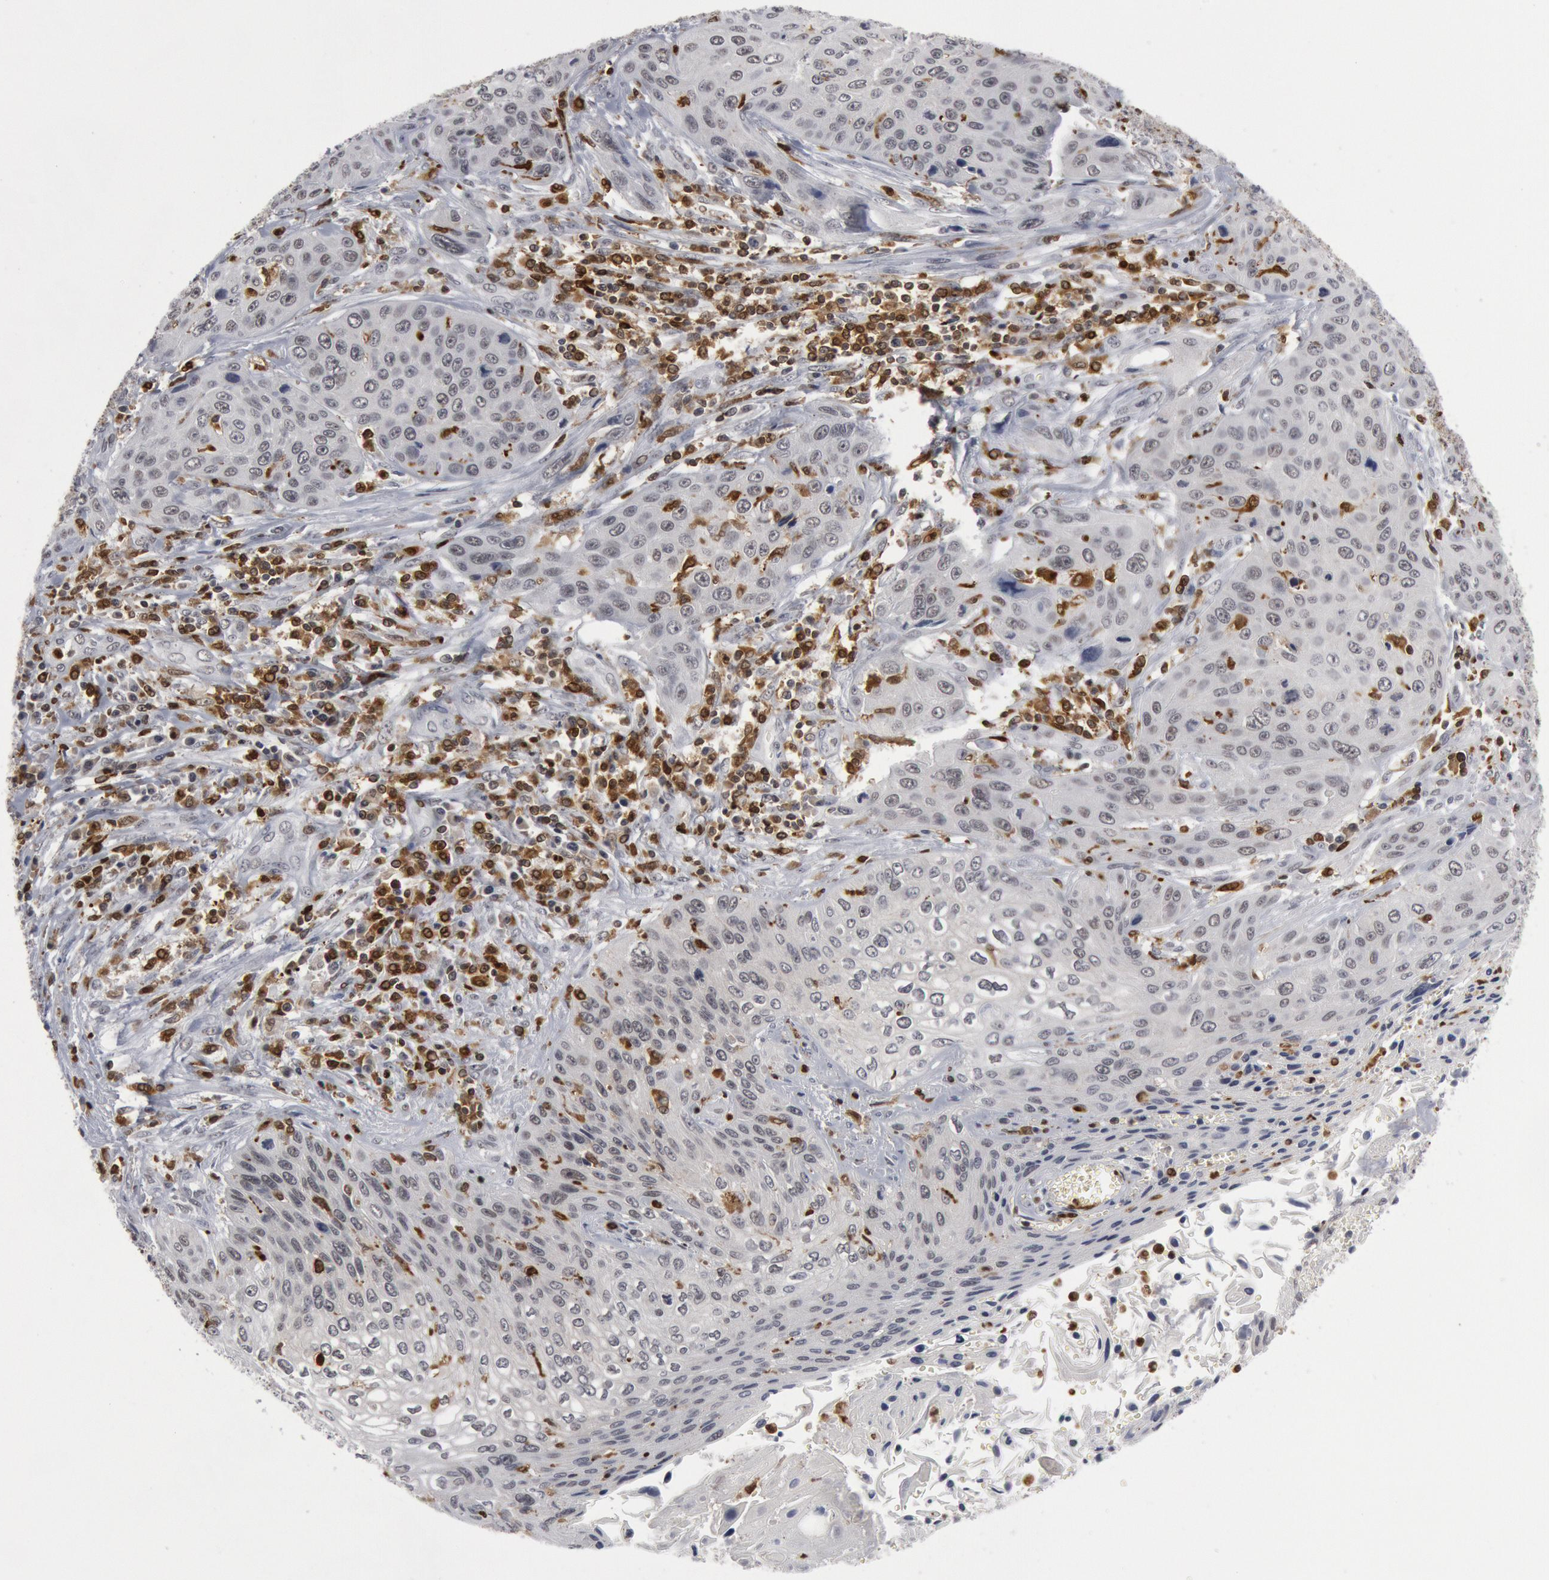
{"staining": {"intensity": "negative", "quantity": "none", "location": "none"}, "tissue": "cervical cancer", "cell_type": "Tumor cells", "image_type": "cancer", "snomed": [{"axis": "morphology", "description": "Squamous cell carcinoma, NOS"}, {"axis": "topography", "description": "Cervix"}], "caption": "This is an immunohistochemistry image of human cervical cancer. There is no expression in tumor cells.", "gene": "PTPN6", "patient": {"sex": "female", "age": 32}}